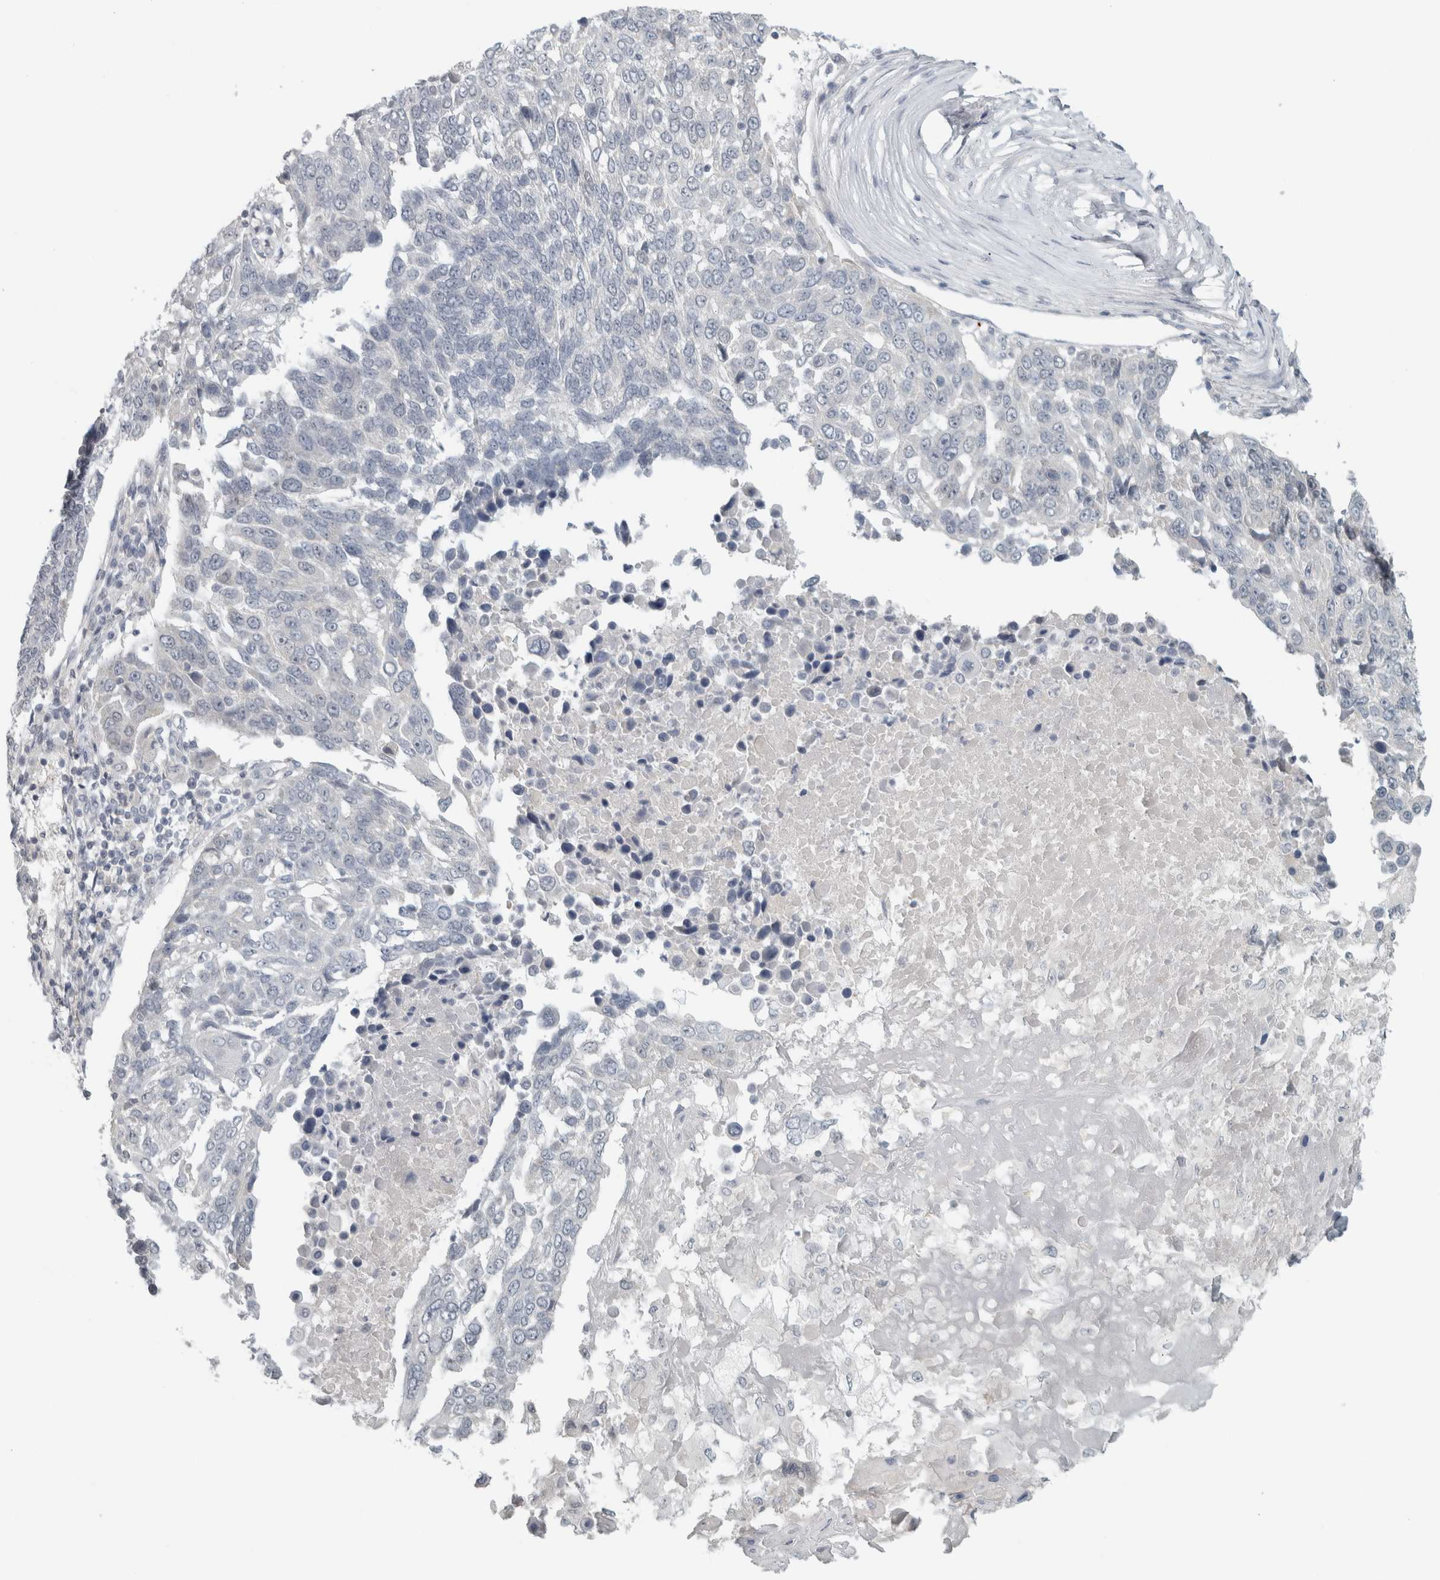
{"staining": {"intensity": "negative", "quantity": "none", "location": "none"}, "tissue": "lung cancer", "cell_type": "Tumor cells", "image_type": "cancer", "snomed": [{"axis": "morphology", "description": "Squamous cell carcinoma, NOS"}, {"axis": "topography", "description": "Lung"}], "caption": "The photomicrograph exhibits no significant positivity in tumor cells of squamous cell carcinoma (lung). (DAB immunohistochemistry, high magnification).", "gene": "TRIT1", "patient": {"sex": "male", "age": 66}}